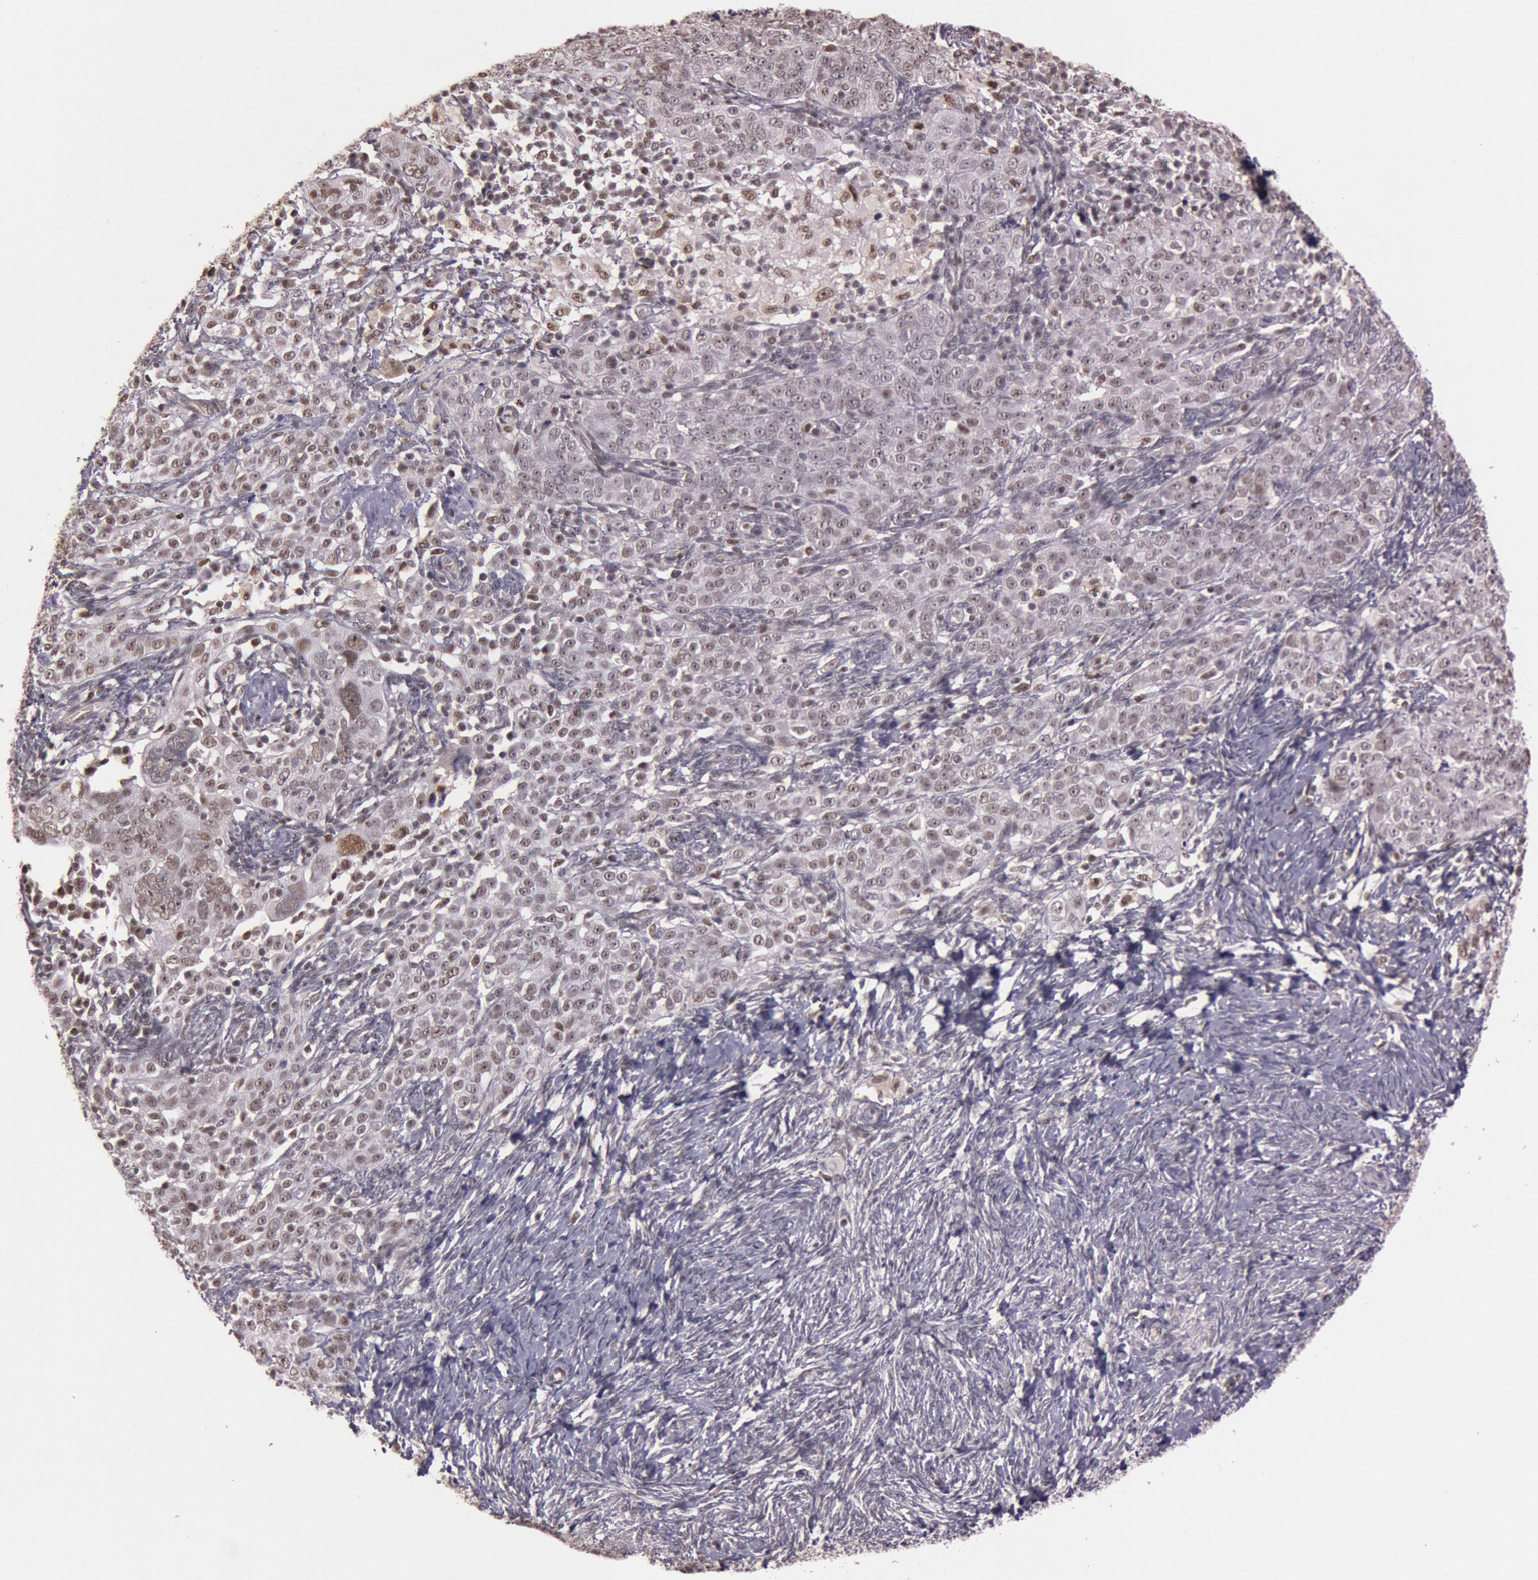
{"staining": {"intensity": "weak", "quantity": "25%-75%", "location": "nuclear"}, "tissue": "ovarian cancer", "cell_type": "Tumor cells", "image_type": "cancer", "snomed": [{"axis": "morphology", "description": "Normal tissue, NOS"}, {"axis": "morphology", "description": "Cystadenocarcinoma, serous, NOS"}, {"axis": "topography", "description": "Ovary"}], "caption": "Protein staining exhibits weak nuclear staining in approximately 25%-75% of tumor cells in ovarian serous cystadenocarcinoma.", "gene": "TASL", "patient": {"sex": "female", "age": 62}}